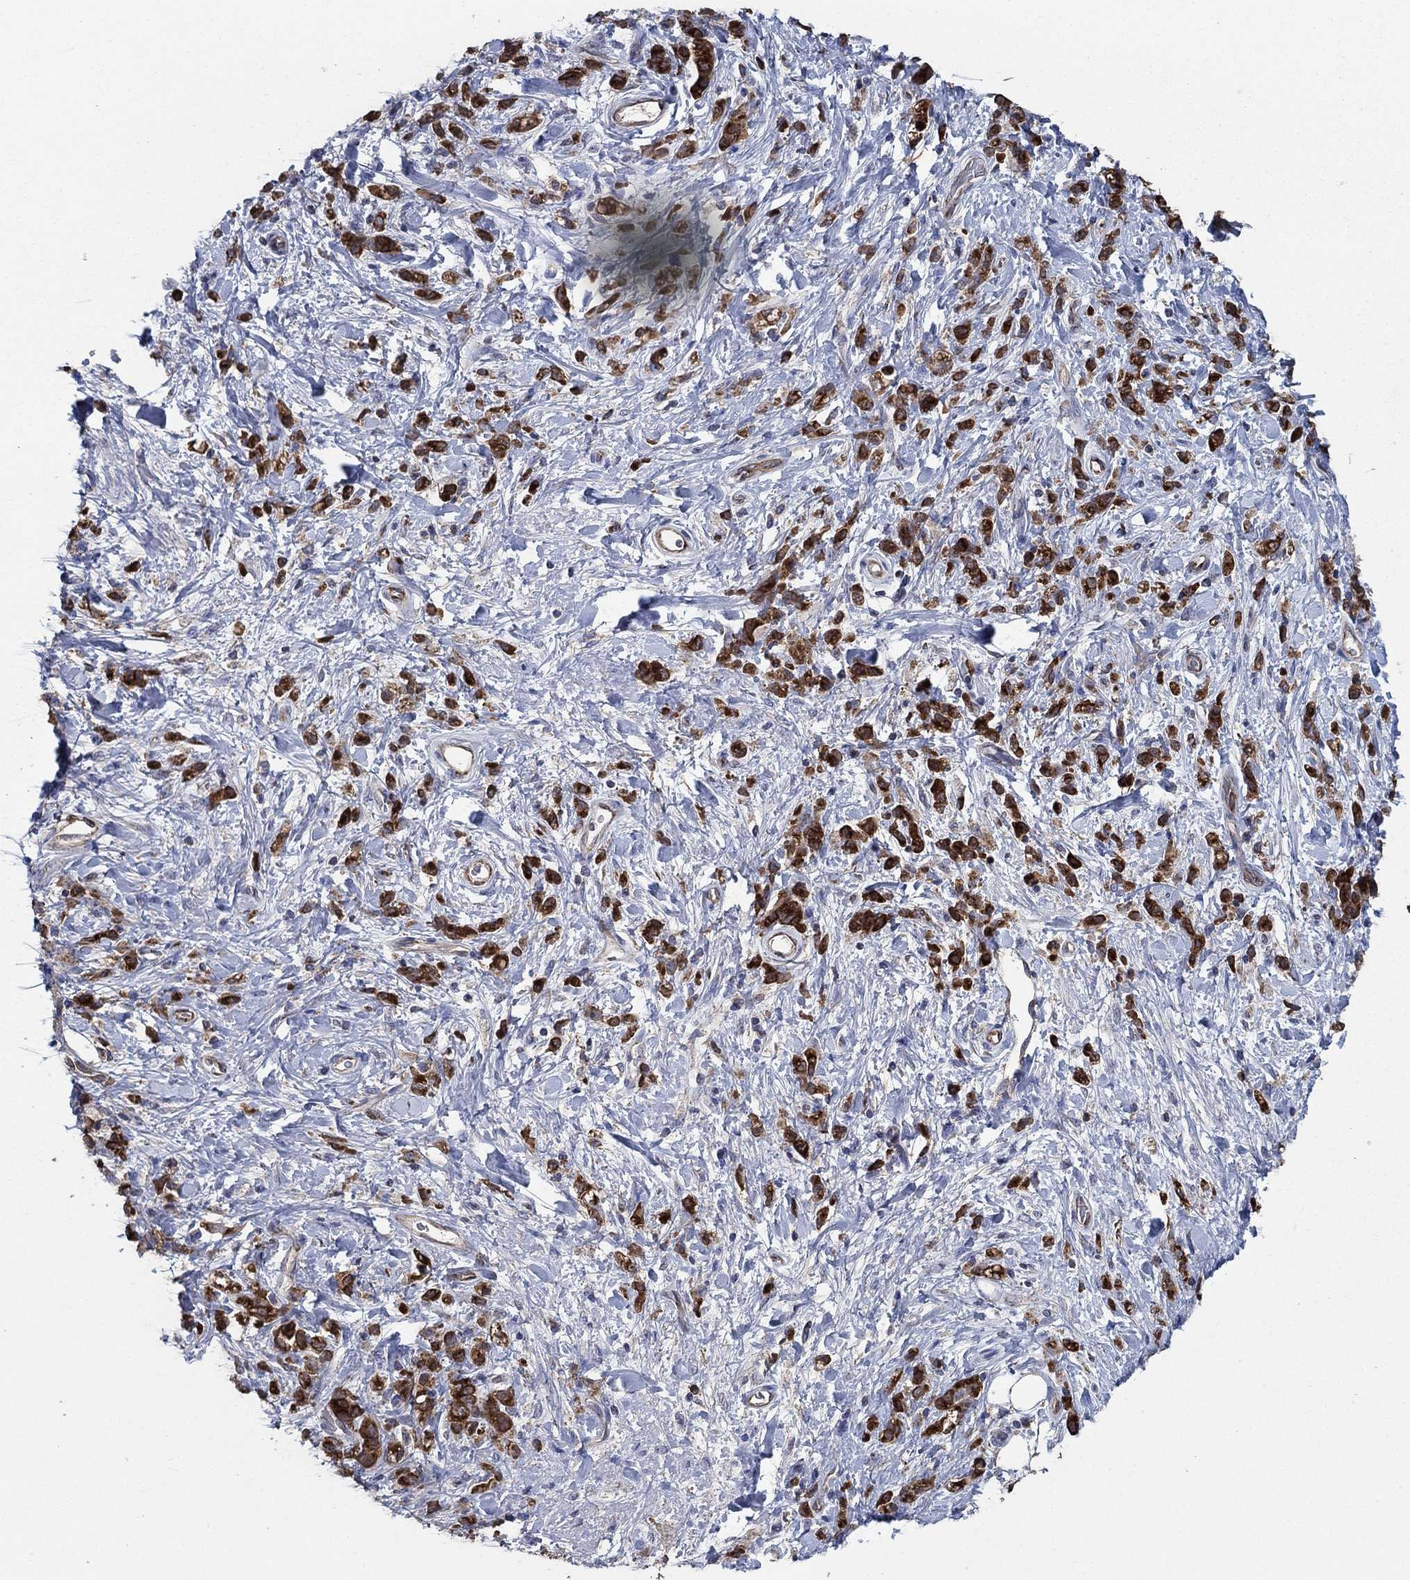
{"staining": {"intensity": "strong", "quantity": ">75%", "location": "cytoplasmic/membranous"}, "tissue": "stomach cancer", "cell_type": "Tumor cells", "image_type": "cancer", "snomed": [{"axis": "morphology", "description": "Adenocarcinoma, NOS"}, {"axis": "topography", "description": "Stomach"}], "caption": "Immunohistochemical staining of human adenocarcinoma (stomach) displays strong cytoplasmic/membranous protein expression in about >75% of tumor cells. The staining is performed using DAB (3,3'-diaminobenzidine) brown chromogen to label protein expression. The nuclei are counter-stained blue using hematoxylin.", "gene": "HID1", "patient": {"sex": "male", "age": 77}}